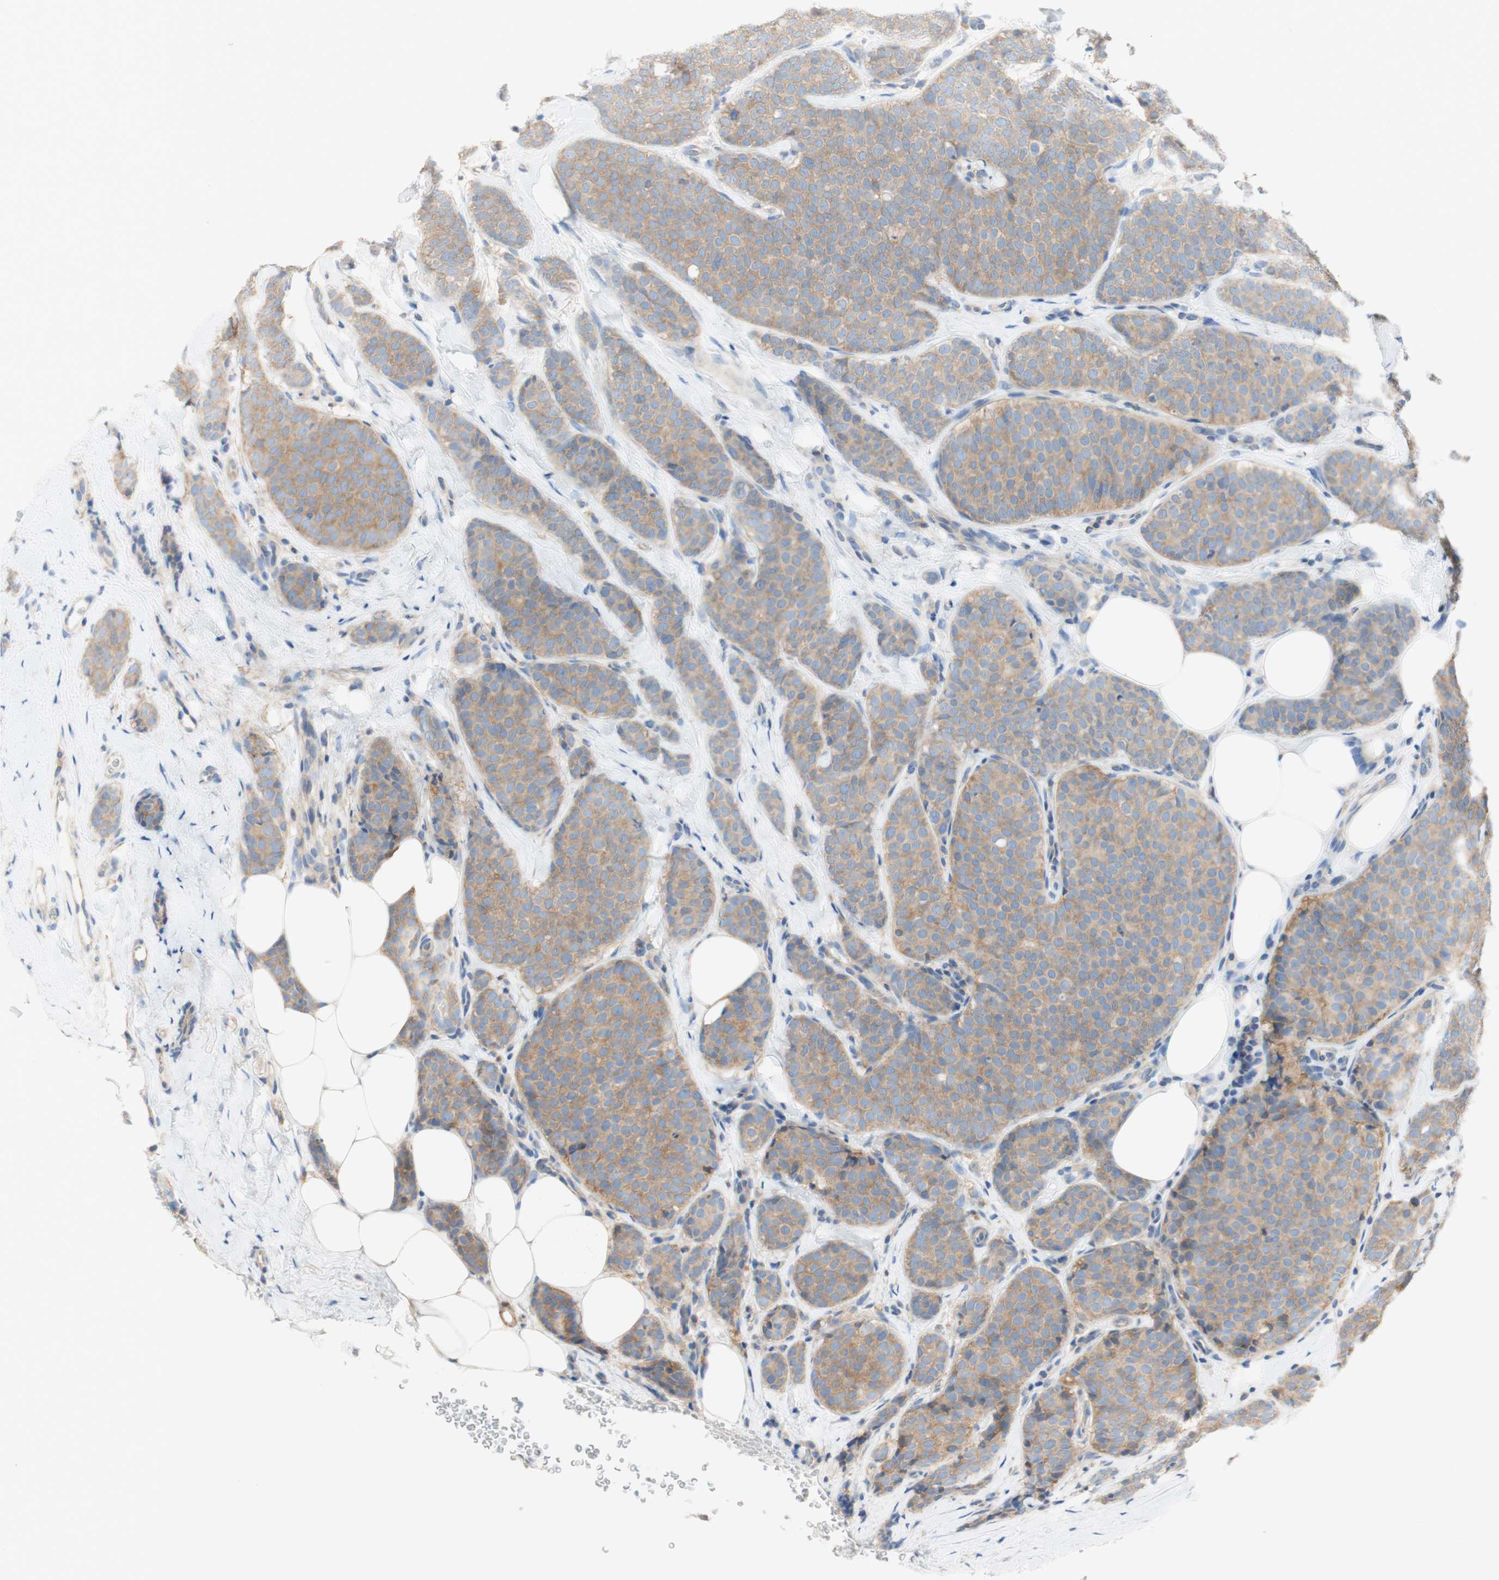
{"staining": {"intensity": "weak", "quantity": ">75%", "location": "cytoplasmic/membranous"}, "tissue": "breast cancer", "cell_type": "Tumor cells", "image_type": "cancer", "snomed": [{"axis": "morphology", "description": "Lobular carcinoma"}, {"axis": "topography", "description": "Skin"}, {"axis": "topography", "description": "Breast"}], "caption": "A high-resolution micrograph shows IHC staining of breast lobular carcinoma, which displays weak cytoplasmic/membranous staining in about >75% of tumor cells.", "gene": "ATP2B1", "patient": {"sex": "female", "age": 46}}